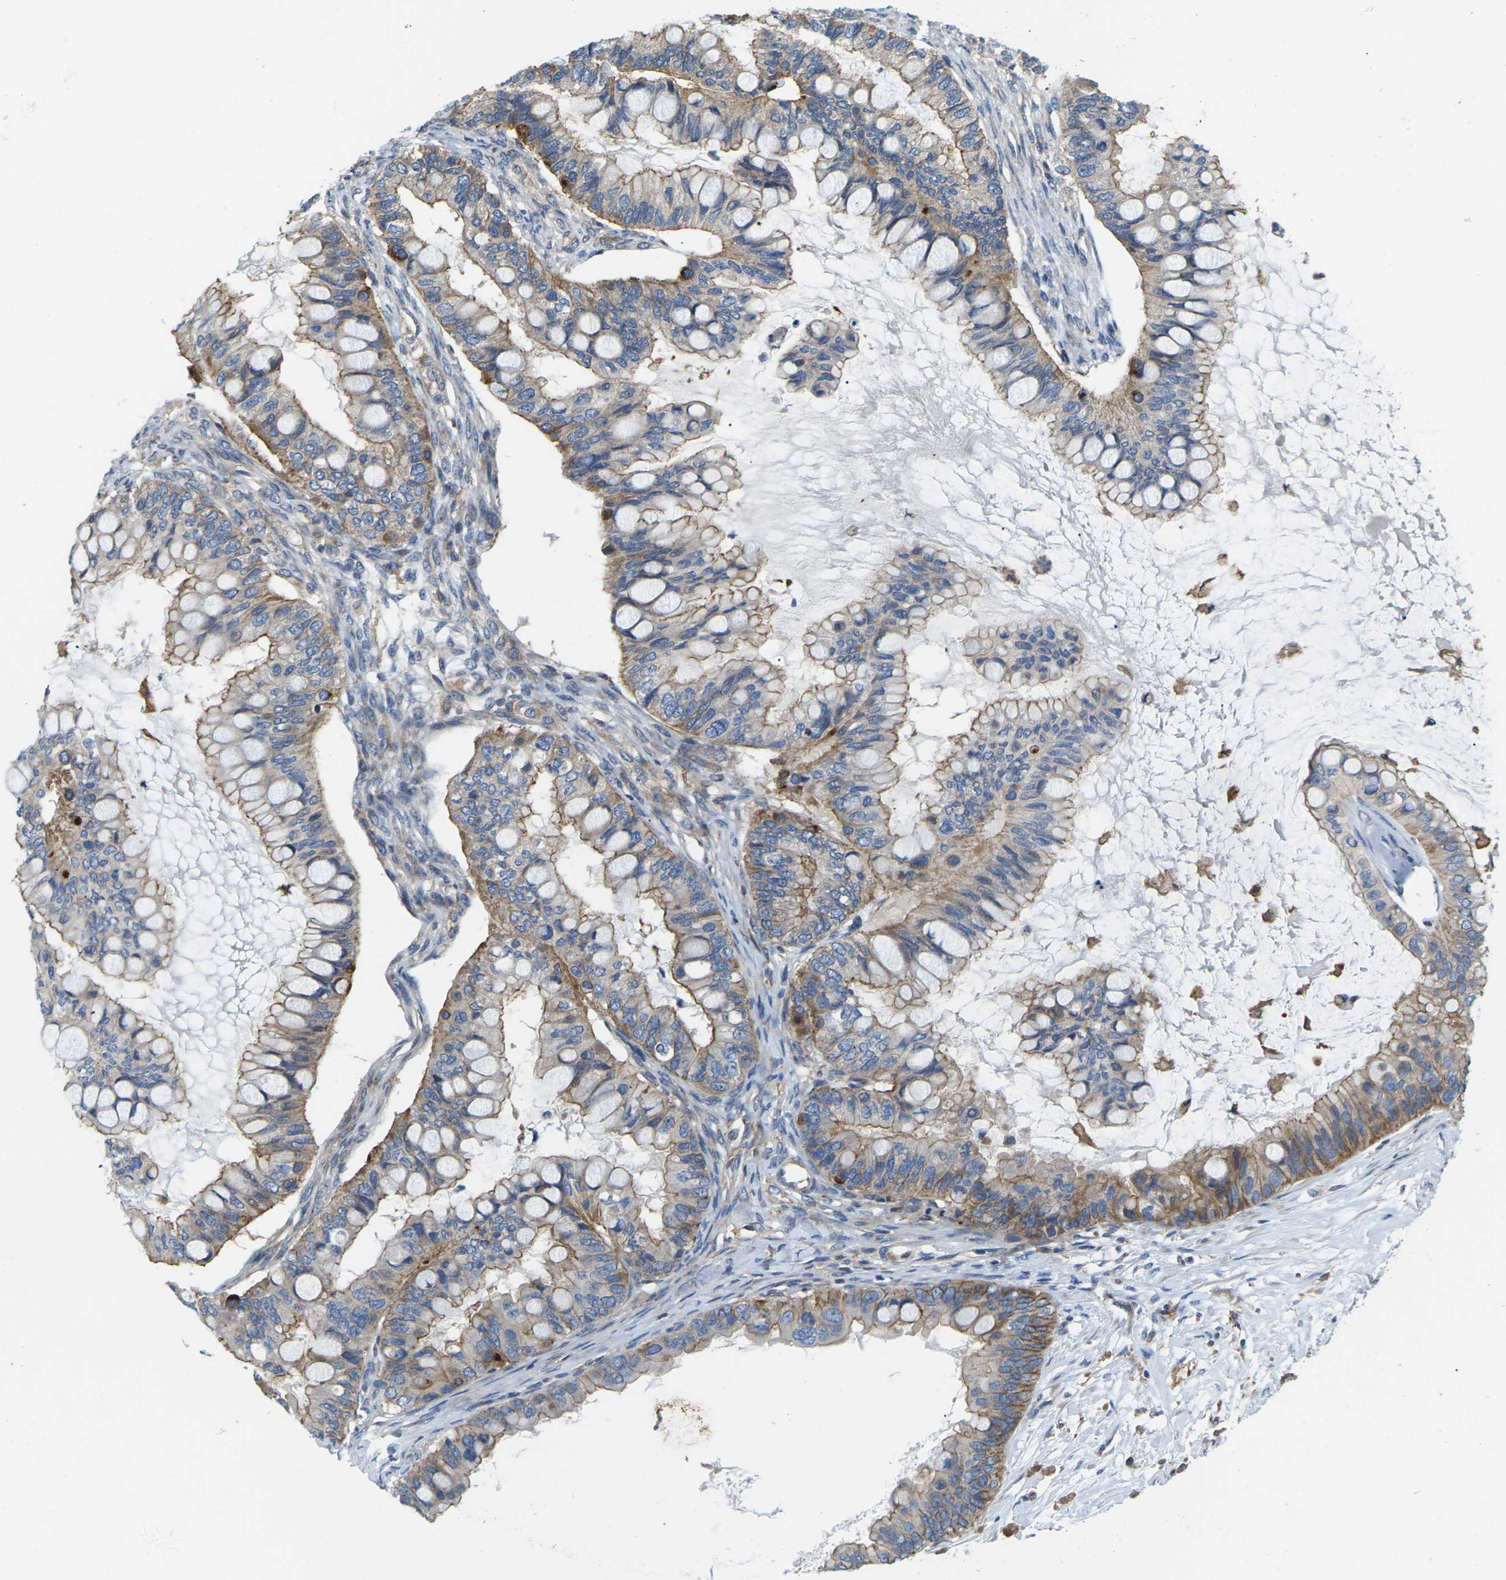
{"staining": {"intensity": "moderate", "quantity": ">75%", "location": "cytoplasmic/membranous"}, "tissue": "ovarian cancer", "cell_type": "Tumor cells", "image_type": "cancer", "snomed": [{"axis": "morphology", "description": "Cystadenocarcinoma, mucinous, NOS"}, {"axis": "topography", "description": "Ovary"}], "caption": "Protein analysis of ovarian cancer (mucinous cystadenocarcinoma) tissue reveals moderate cytoplasmic/membranous positivity in approximately >75% of tumor cells.", "gene": "SCNN1A", "patient": {"sex": "female", "age": 80}}